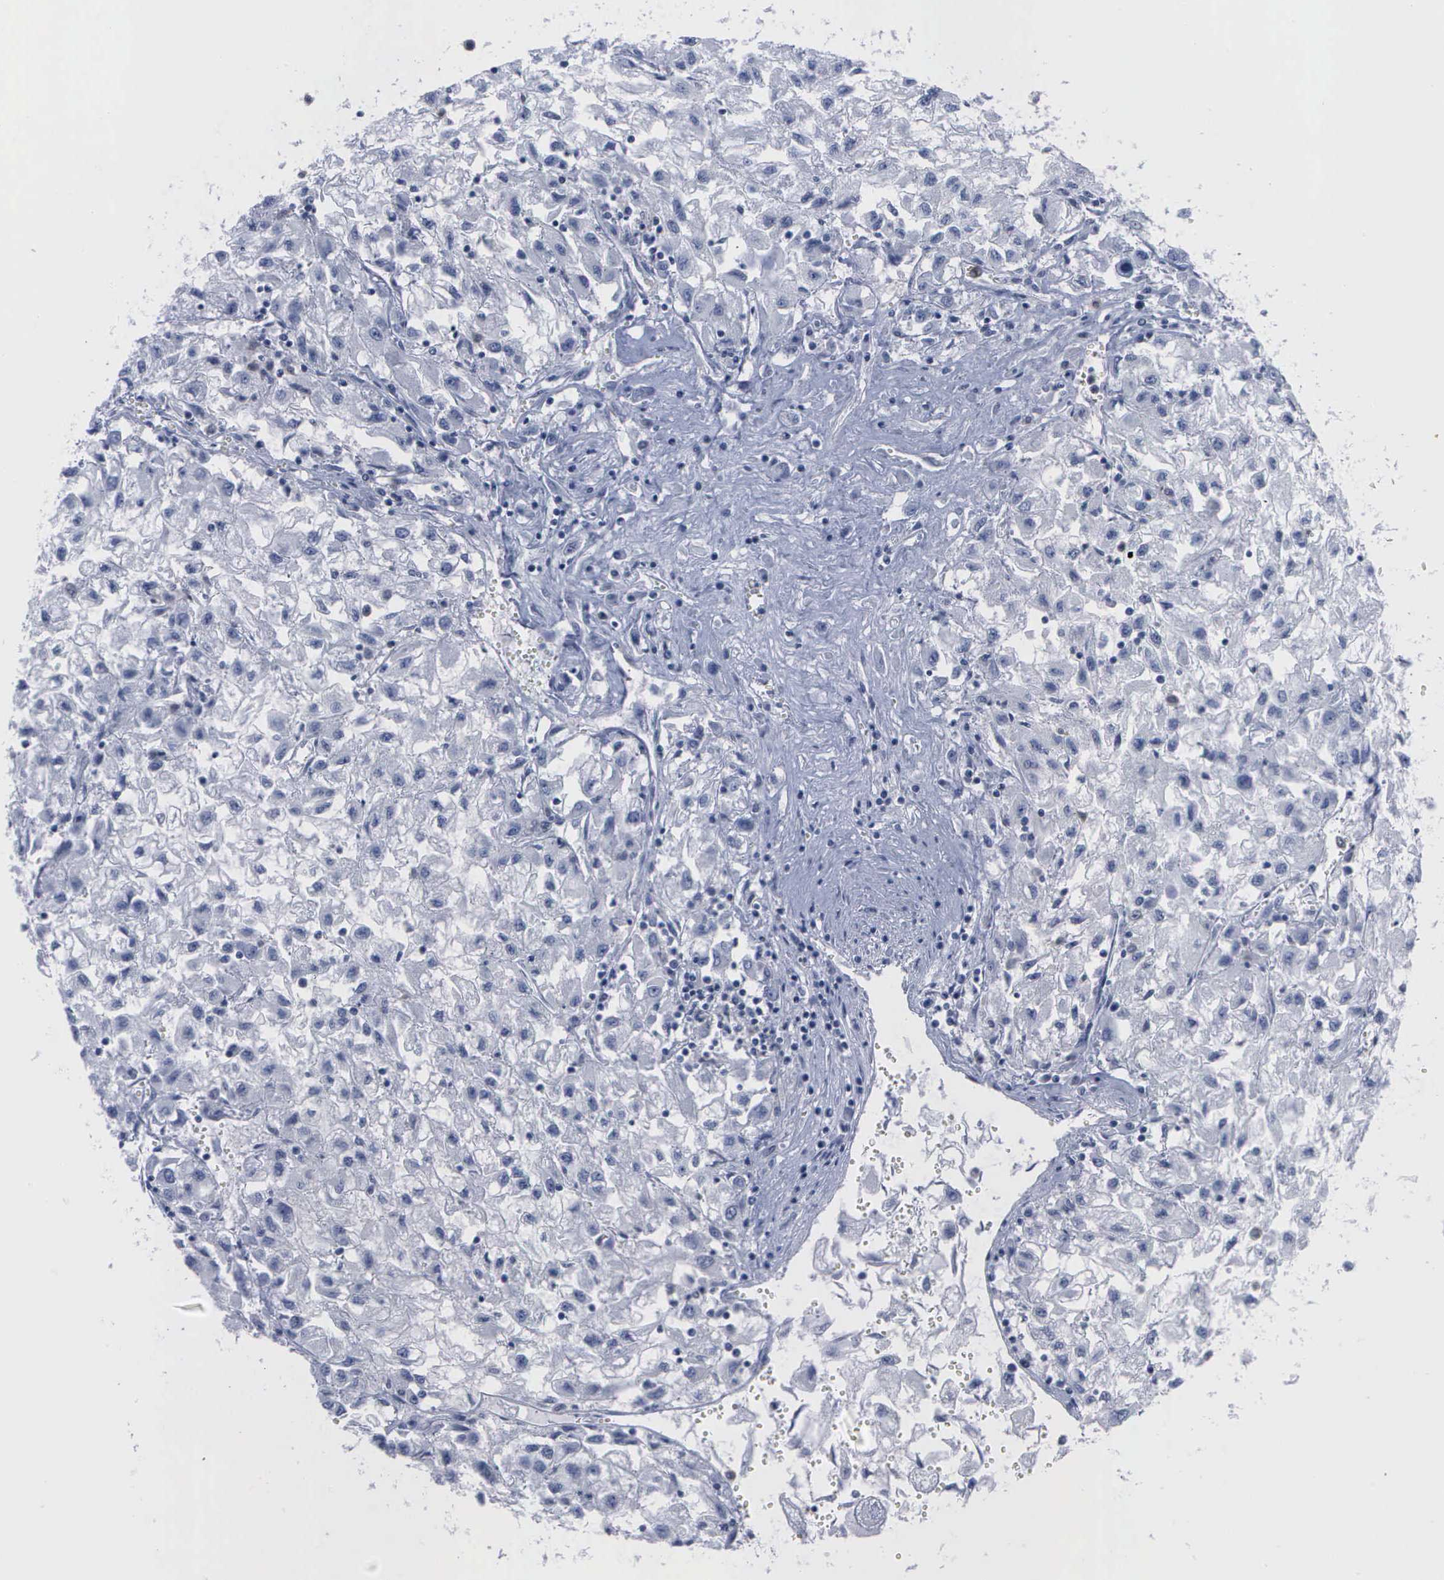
{"staining": {"intensity": "negative", "quantity": "none", "location": "none"}, "tissue": "renal cancer", "cell_type": "Tumor cells", "image_type": "cancer", "snomed": [{"axis": "morphology", "description": "Adenocarcinoma, NOS"}, {"axis": "topography", "description": "Kidney"}], "caption": "The image displays no staining of tumor cells in renal adenocarcinoma.", "gene": "CSTA", "patient": {"sex": "male", "age": 59}}